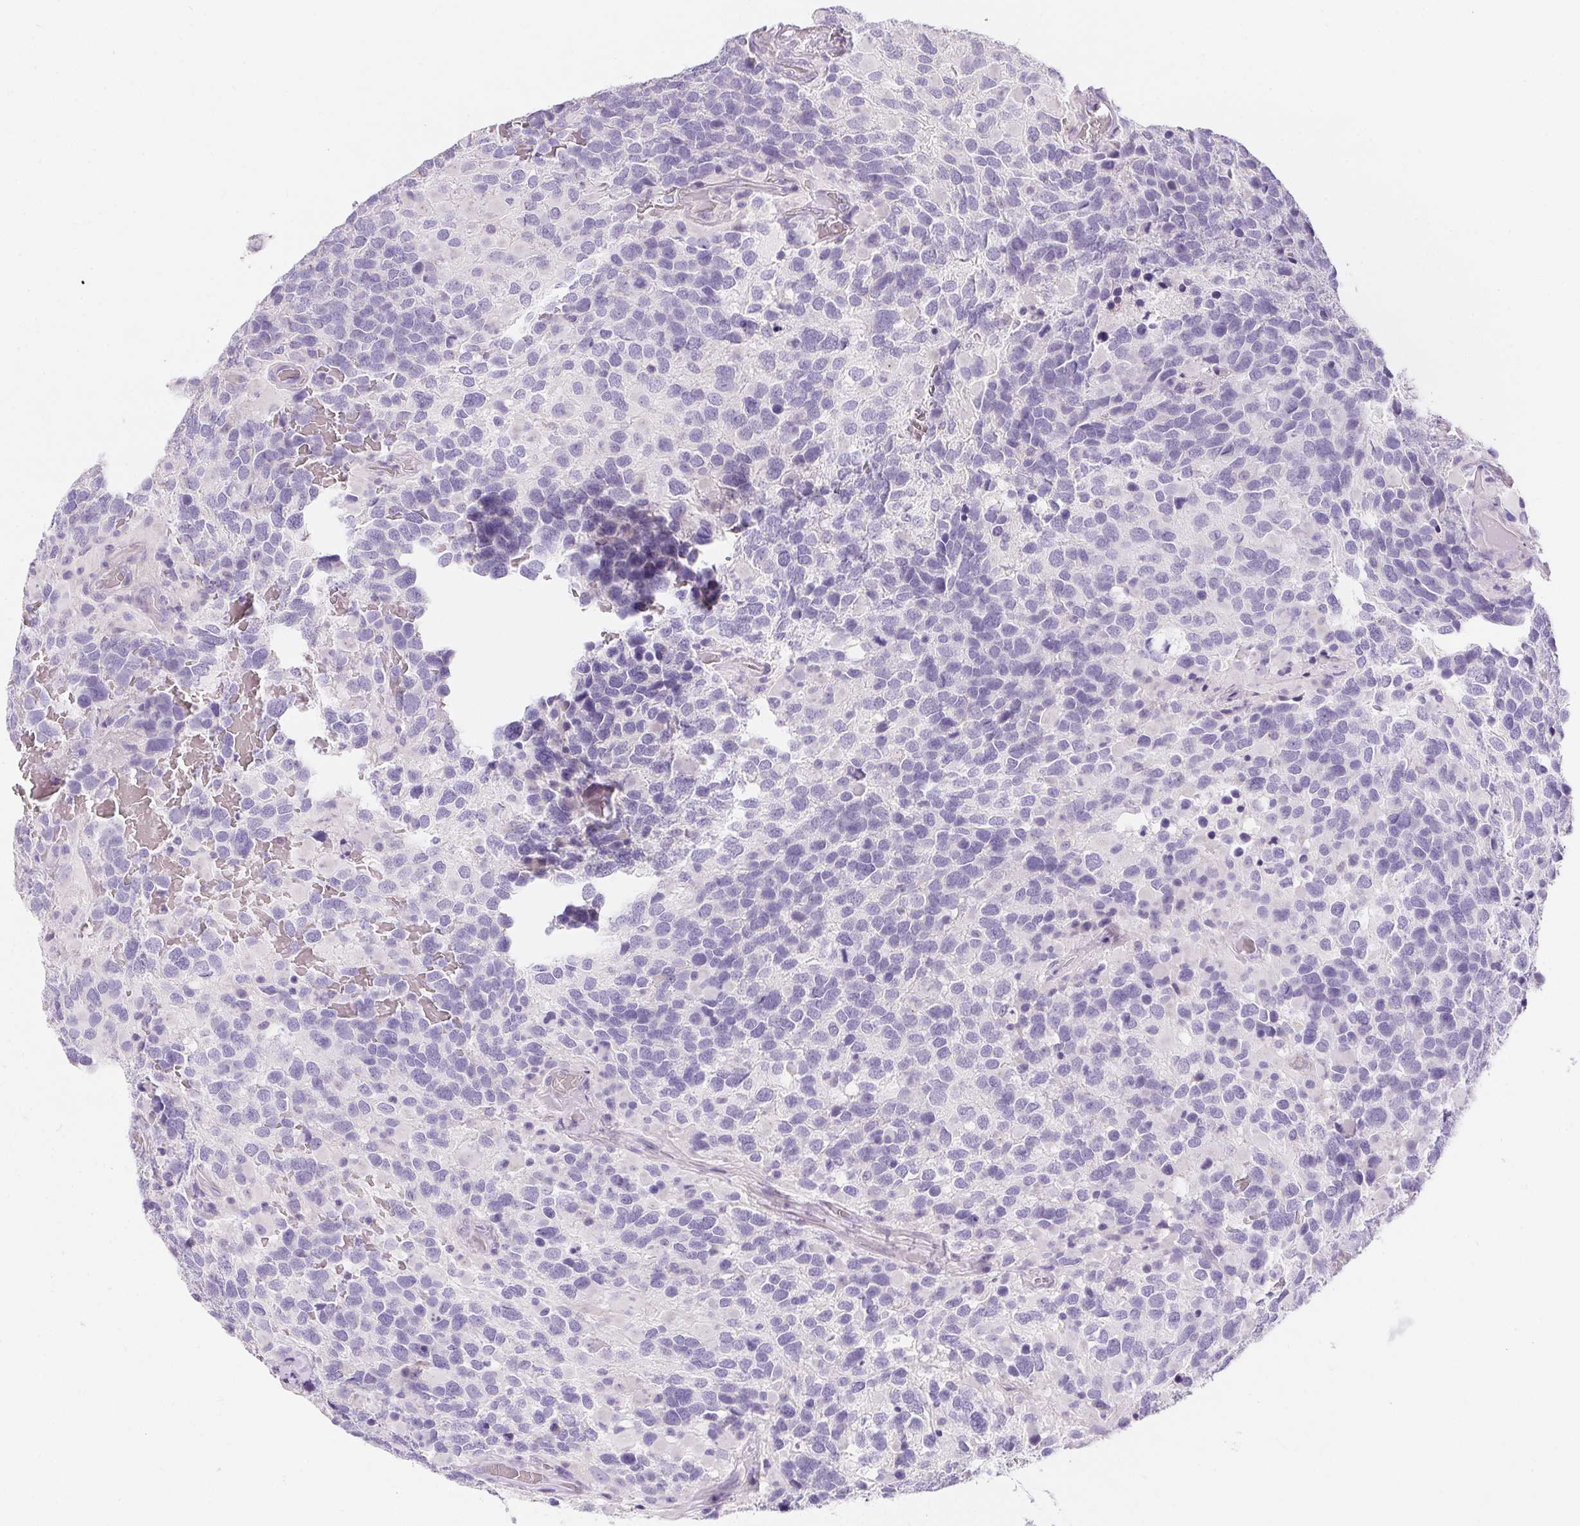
{"staining": {"intensity": "negative", "quantity": "none", "location": "none"}, "tissue": "glioma", "cell_type": "Tumor cells", "image_type": "cancer", "snomed": [{"axis": "morphology", "description": "Glioma, malignant, High grade"}, {"axis": "topography", "description": "Brain"}], "caption": "The micrograph reveals no significant expression in tumor cells of malignant glioma (high-grade). The staining was performed using DAB (3,3'-diaminobenzidine) to visualize the protein expression in brown, while the nuclei were stained in blue with hematoxylin (Magnification: 20x).", "gene": "AQP5", "patient": {"sex": "female", "age": 40}}